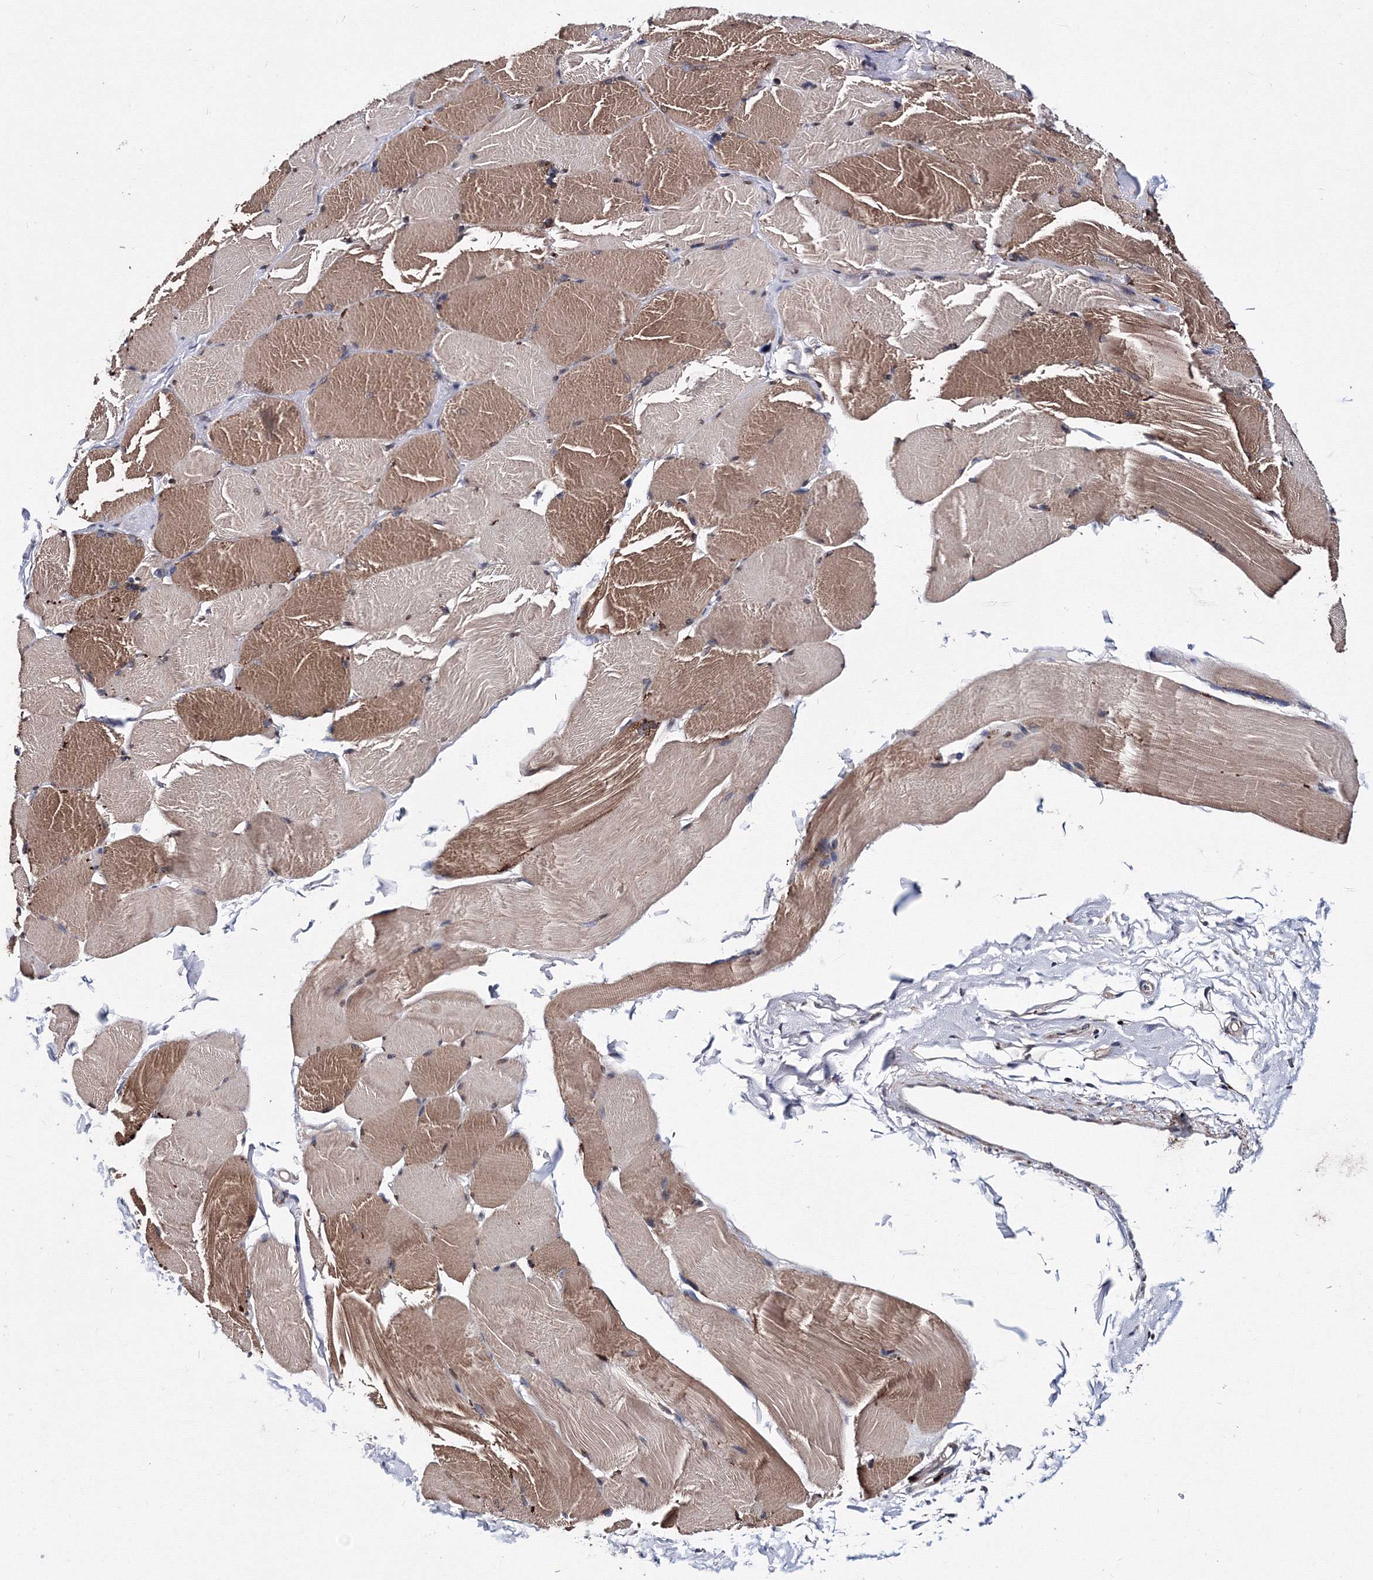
{"staining": {"intensity": "moderate", "quantity": ">75%", "location": "cytoplasmic/membranous"}, "tissue": "skeletal muscle", "cell_type": "Myocytes", "image_type": "normal", "snomed": [{"axis": "morphology", "description": "Normal tissue, NOS"}, {"axis": "topography", "description": "Skin"}, {"axis": "topography", "description": "Skeletal muscle"}], "caption": "High-magnification brightfield microscopy of normal skeletal muscle stained with DAB (3,3'-diaminobenzidine) (brown) and counterstained with hematoxylin (blue). myocytes exhibit moderate cytoplasmic/membranous positivity is identified in about>75% of cells. (DAB IHC, brown staining for protein, blue staining for nuclei).", "gene": "PHYKPL", "patient": {"sex": "male", "age": 83}}